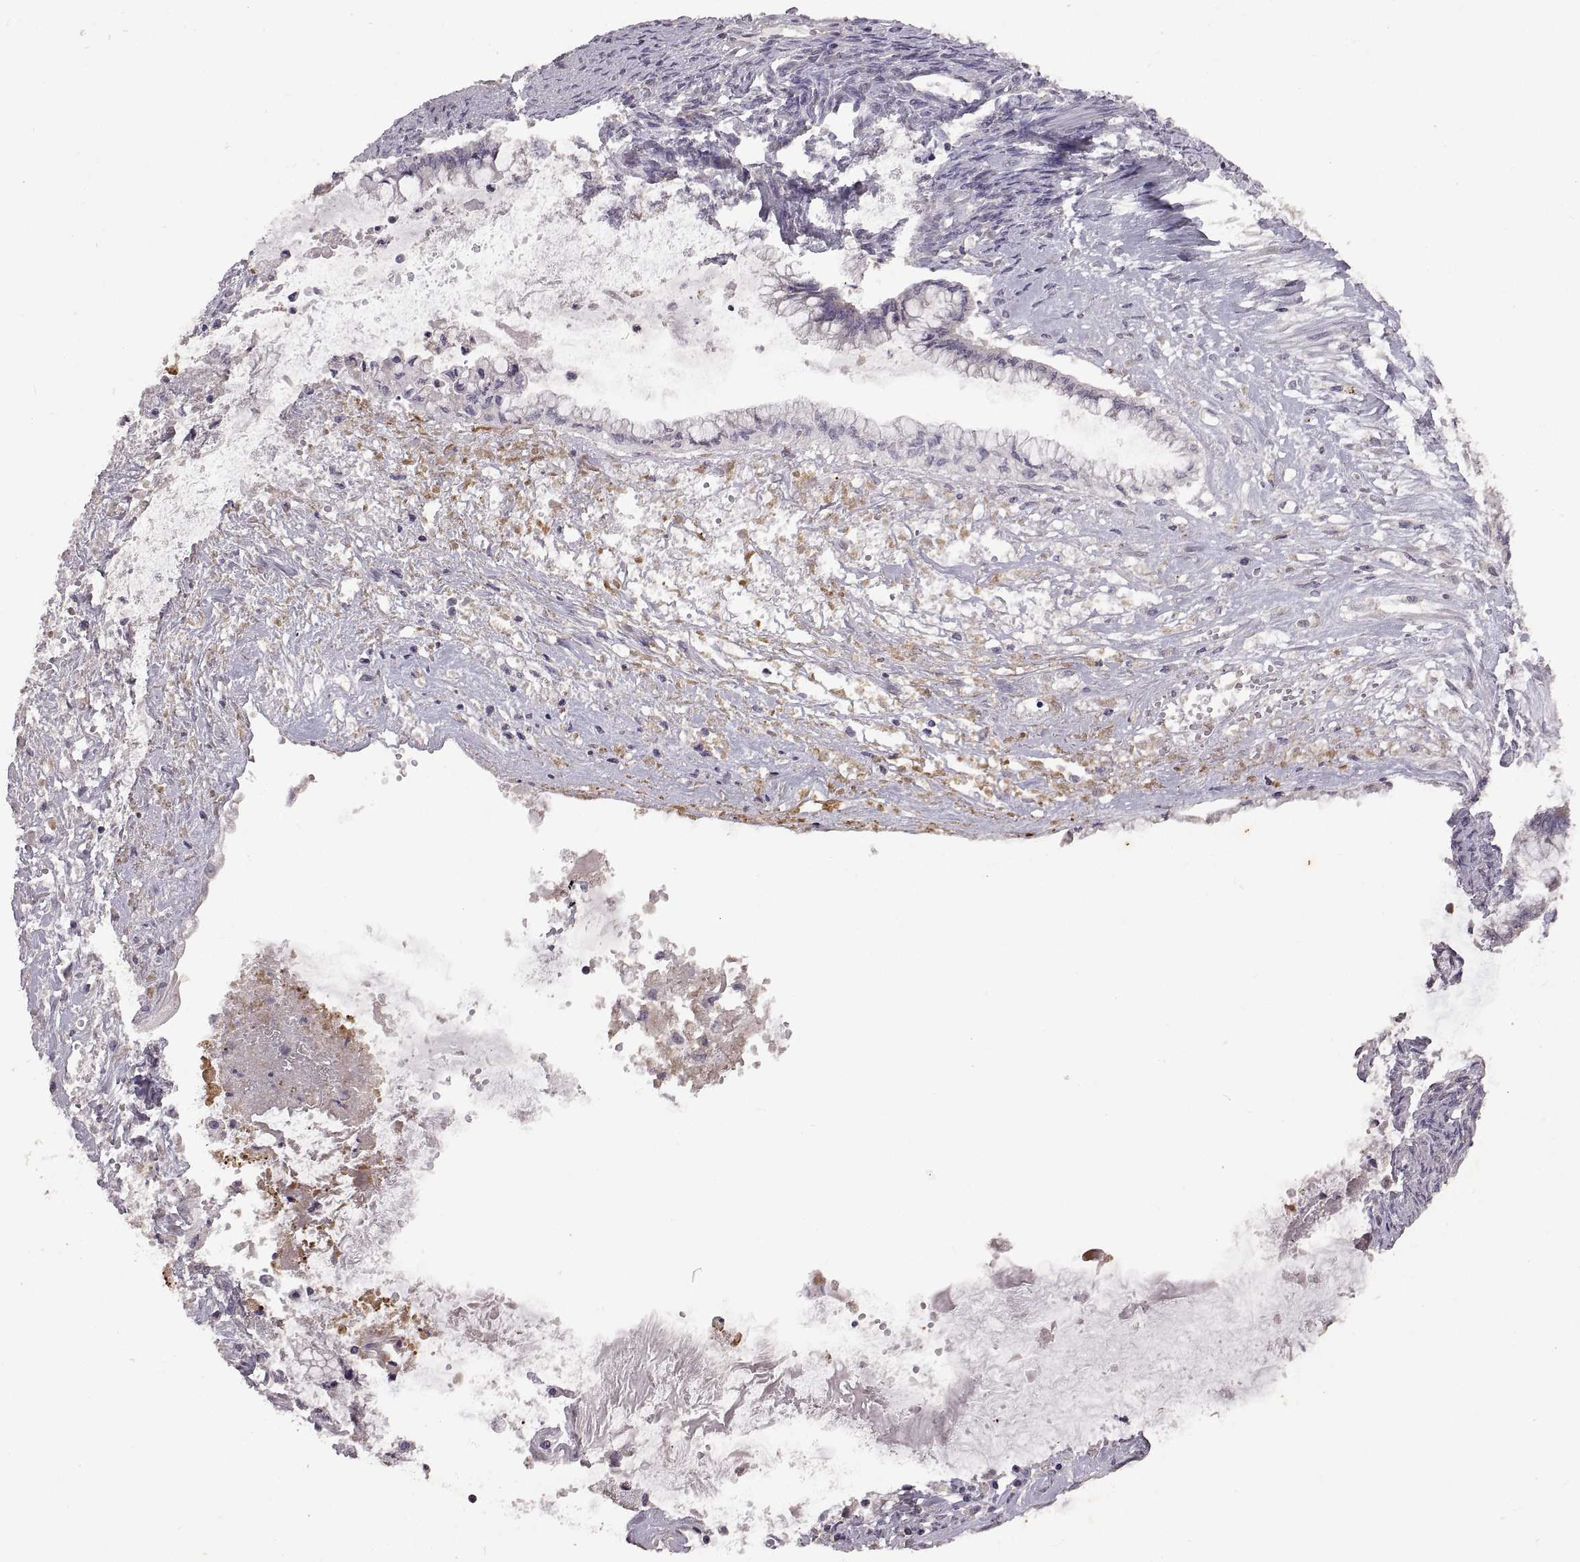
{"staining": {"intensity": "negative", "quantity": "none", "location": "none"}, "tissue": "ovarian cancer", "cell_type": "Tumor cells", "image_type": "cancer", "snomed": [{"axis": "morphology", "description": "Cystadenocarcinoma, mucinous, NOS"}, {"axis": "topography", "description": "Ovary"}], "caption": "The histopathology image exhibits no staining of tumor cells in mucinous cystadenocarcinoma (ovarian).", "gene": "DEFB136", "patient": {"sex": "female", "age": 67}}